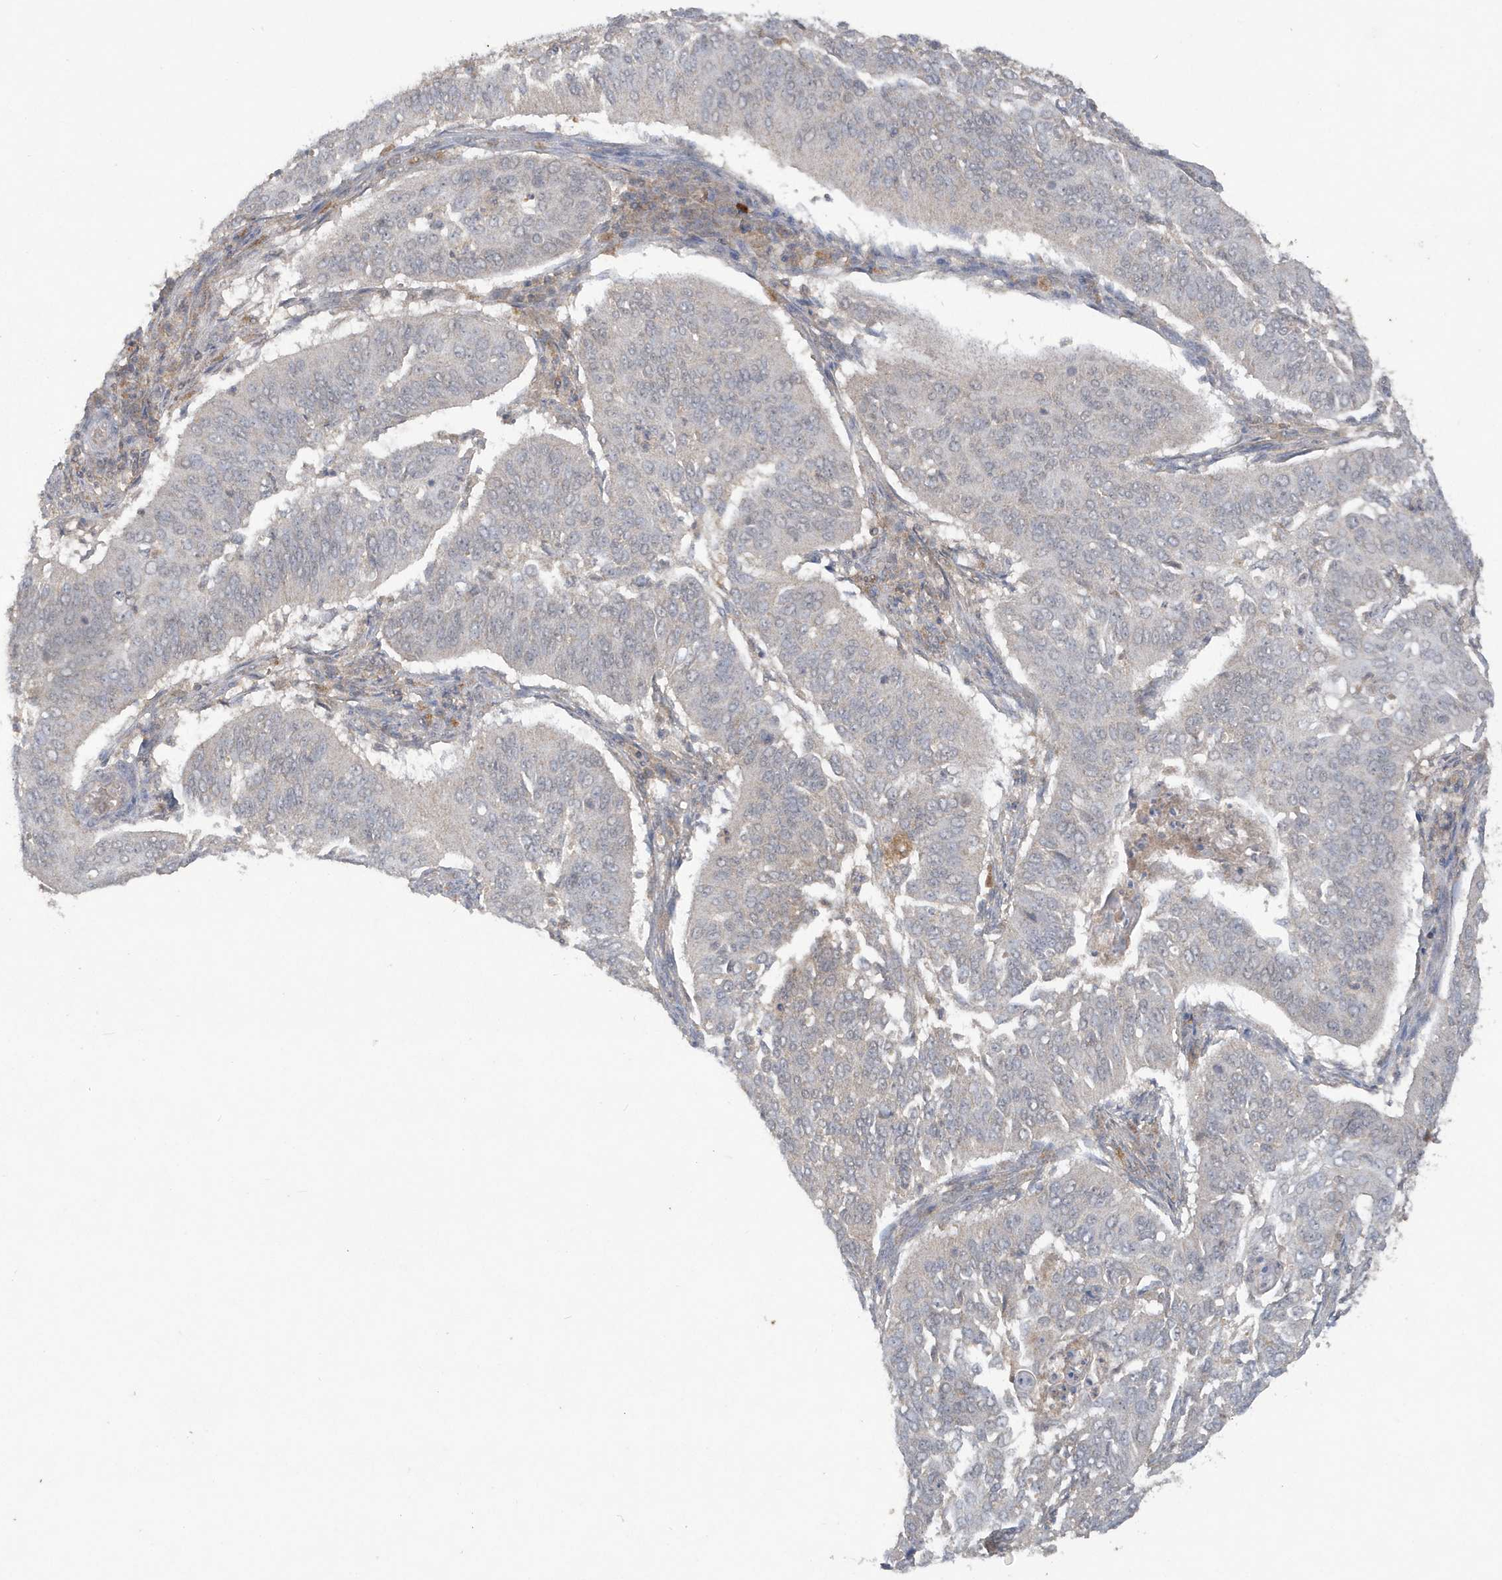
{"staining": {"intensity": "negative", "quantity": "none", "location": "none"}, "tissue": "cervical cancer", "cell_type": "Tumor cells", "image_type": "cancer", "snomed": [{"axis": "morphology", "description": "Normal tissue, NOS"}, {"axis": "morphology", "description": "Squamous cell carcinoma, NOS"}, {"axis": "topography", "description": "Cervix"}], "caption": "Tumor cells are negative for brown protein staining in cervical cancer (squamous cell carcinoma).", "gene": "C1RL", "patient": {"sex": "female", "age": 39}}